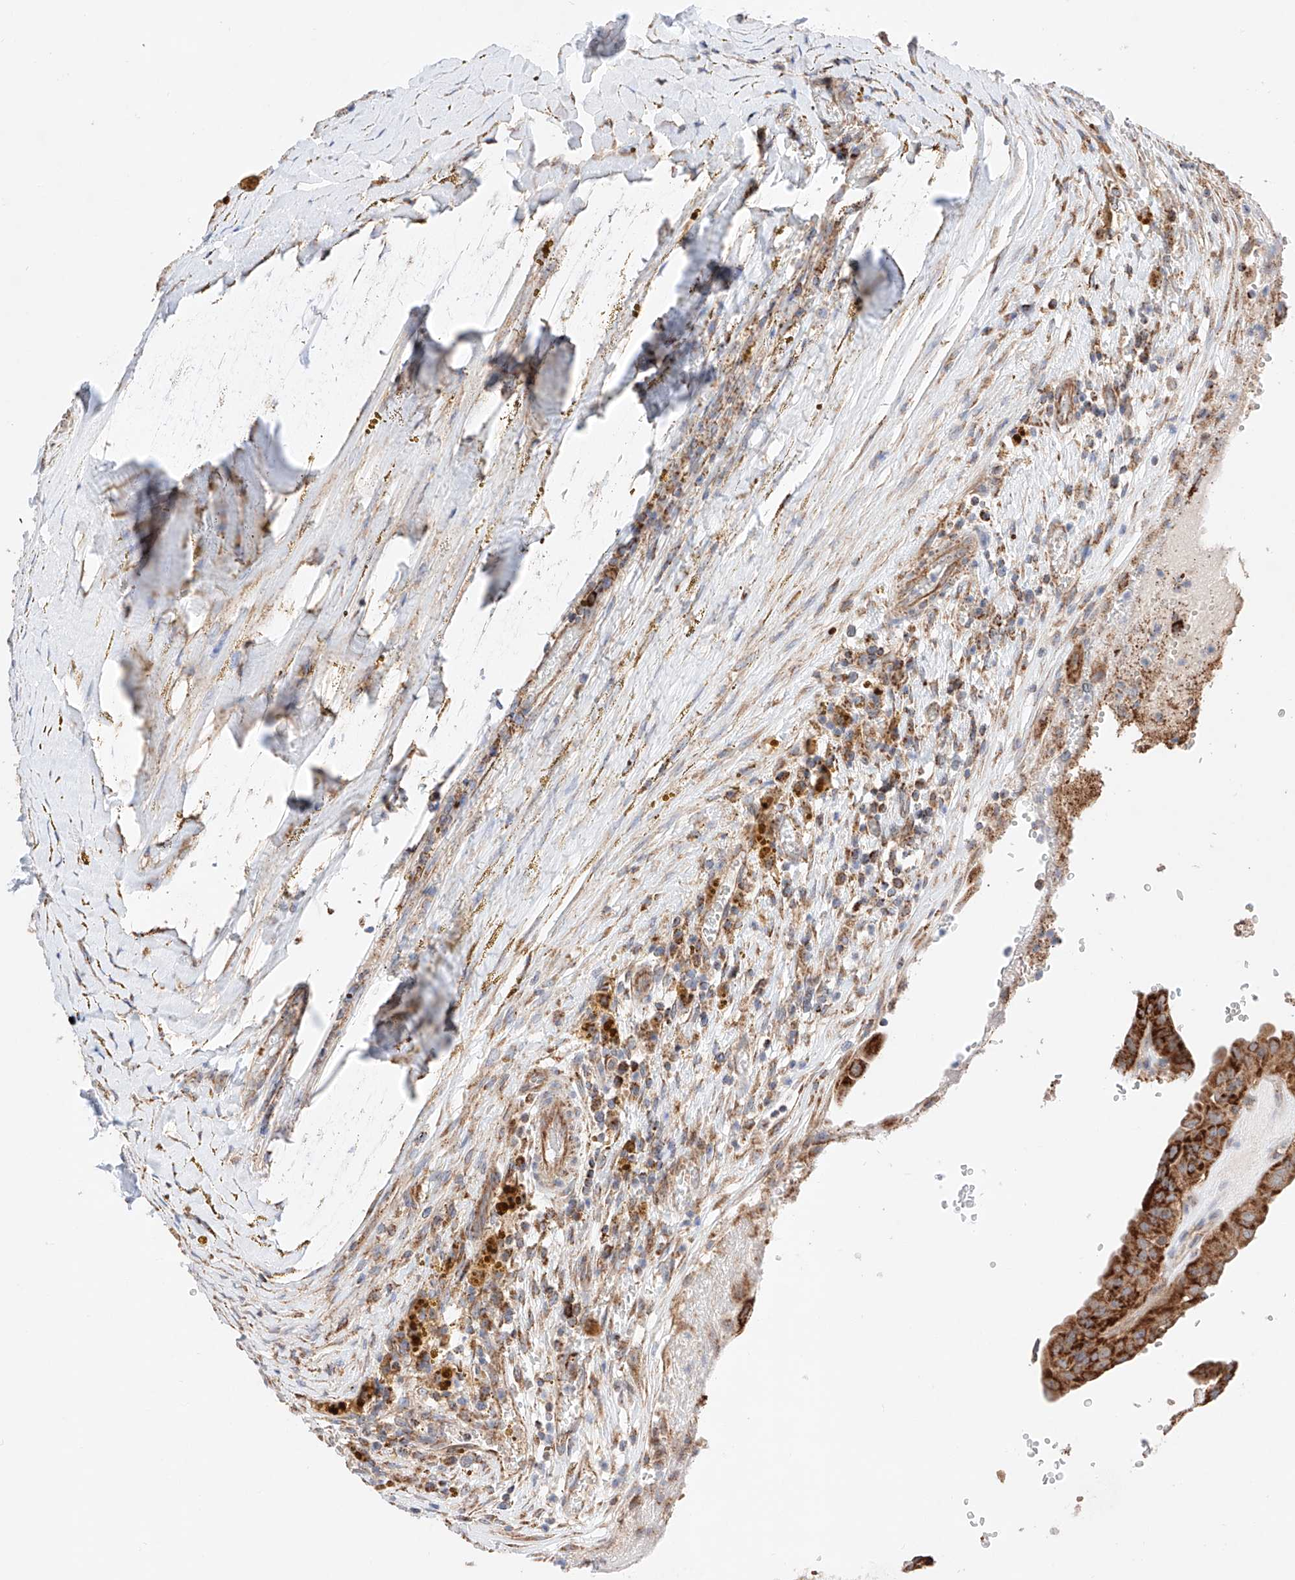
{"staining": {"intensity": "strong", "quantity": ">75%", "location": "cytoplasmic/membranous"}, "tissue": "thyroid cancer", "cell_type": "Tumor cells", "image_type": "cancer", "snomed": [{"axis": "morphology", "description": "Papillary adenocarcinoma, NOS"}, {"axis": "topography", "description": "Thyroid gland"}], "caption": "An image showing strong cytoplasmic/membranous positivity in about >75% of tumor cells in thyroid cancer (papillary adenocarcinoma), as visualized by brown immunohistochemical staining.", "gene": "KTI12", "patient": {"sex": "male", "age": 77}}